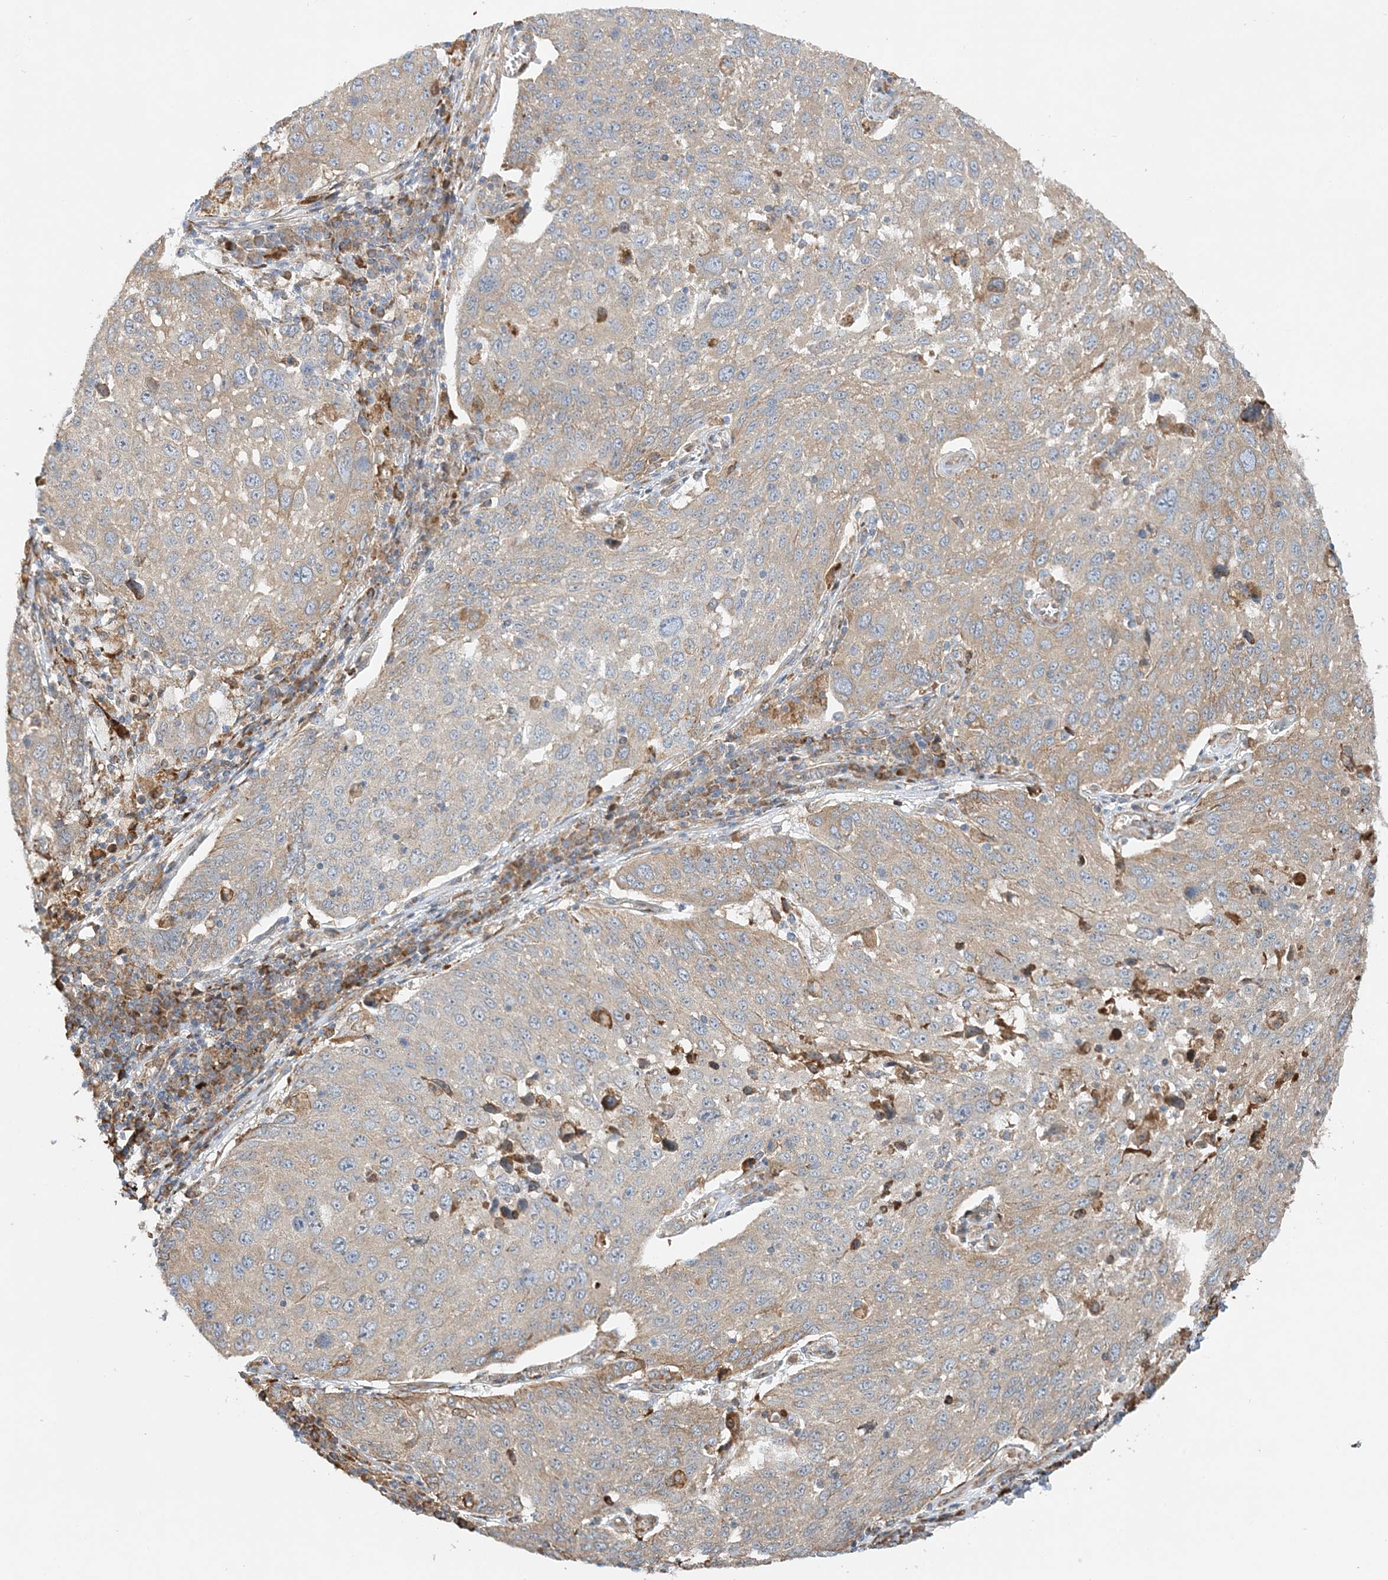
{"staining": {"intensity": "weak", "quantity": "<25%", "location": "cytoplasmic/membranous"}, "tissue": "lung cancer", "cell_type": "Tumor cells", "image_type": "cancer", "snomed": [{"axis": "morphology", "description": "Squamous cell carcinoma, NOS"}, {"axis": "topography", "description": "Lung"}], "caption": "Human lung squamous cell carcinoma stained for a protein using IHC shows no positivity in tumor cells.", "gene": "ZFYVE16", "patient": {"sex": "male", "age": 65}}